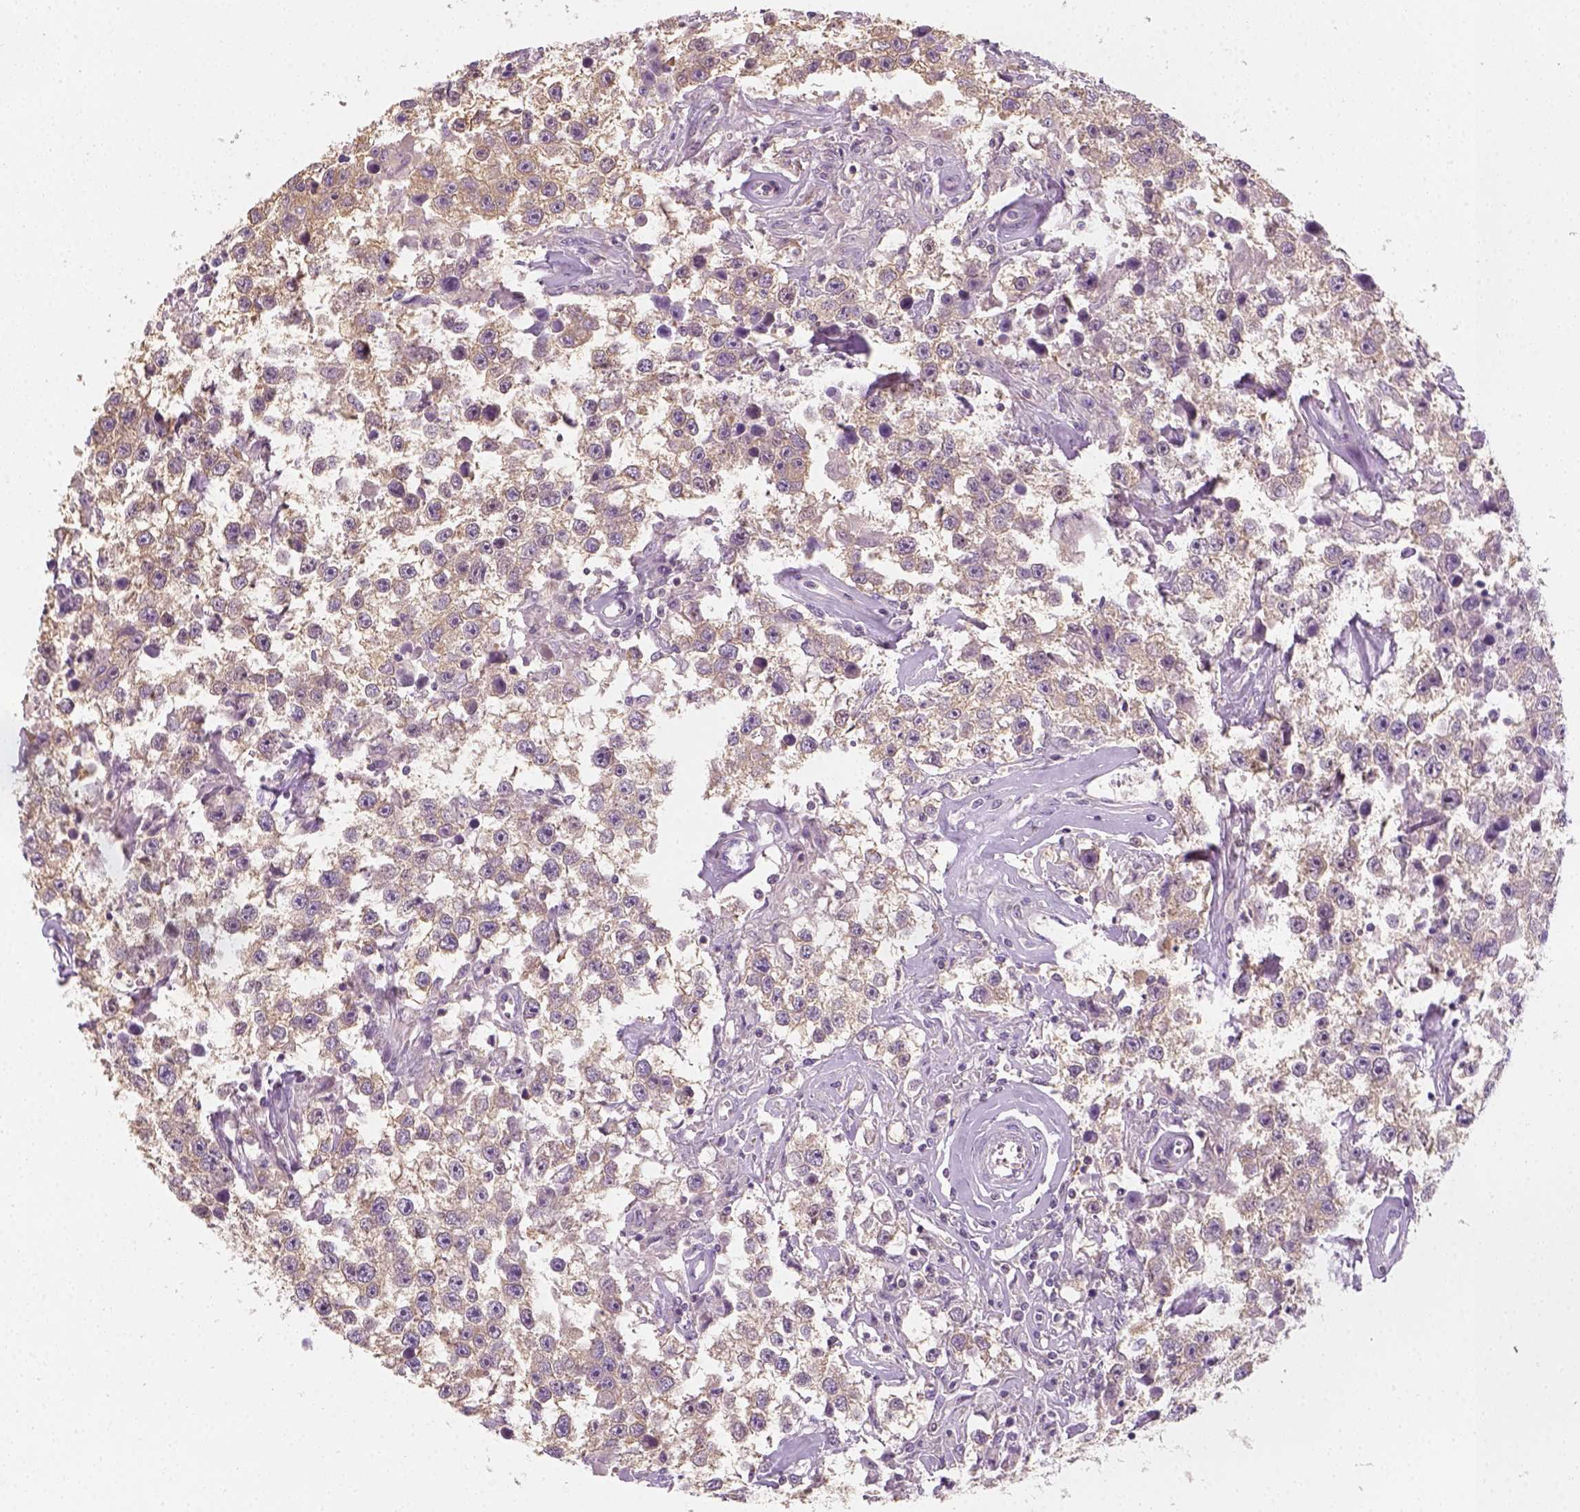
{"staining": {"intensity": "weak", "quantity": ">75%", "location": "cytoplasmic/membranous"}, "tissue": "testis cancer", "cell_type": "Tumor cells", "image_type": "cancer", "snomed": [{"axis": "morphology", "description": "Seminoma, NOS"}, {"axis": "topography", "description": "Testis"}], "caption": "Brown immunohistochemical staining in testis cancer displays weak cytoplasmic/membranous positivity in approximately >75% of tumor cells. (DAB (3,3'-diaminobenzidine) IHC with brightfield microscopy, high magnification).", "gene": "EPHB1", "patient": {"sex": "male", "age": 43}}